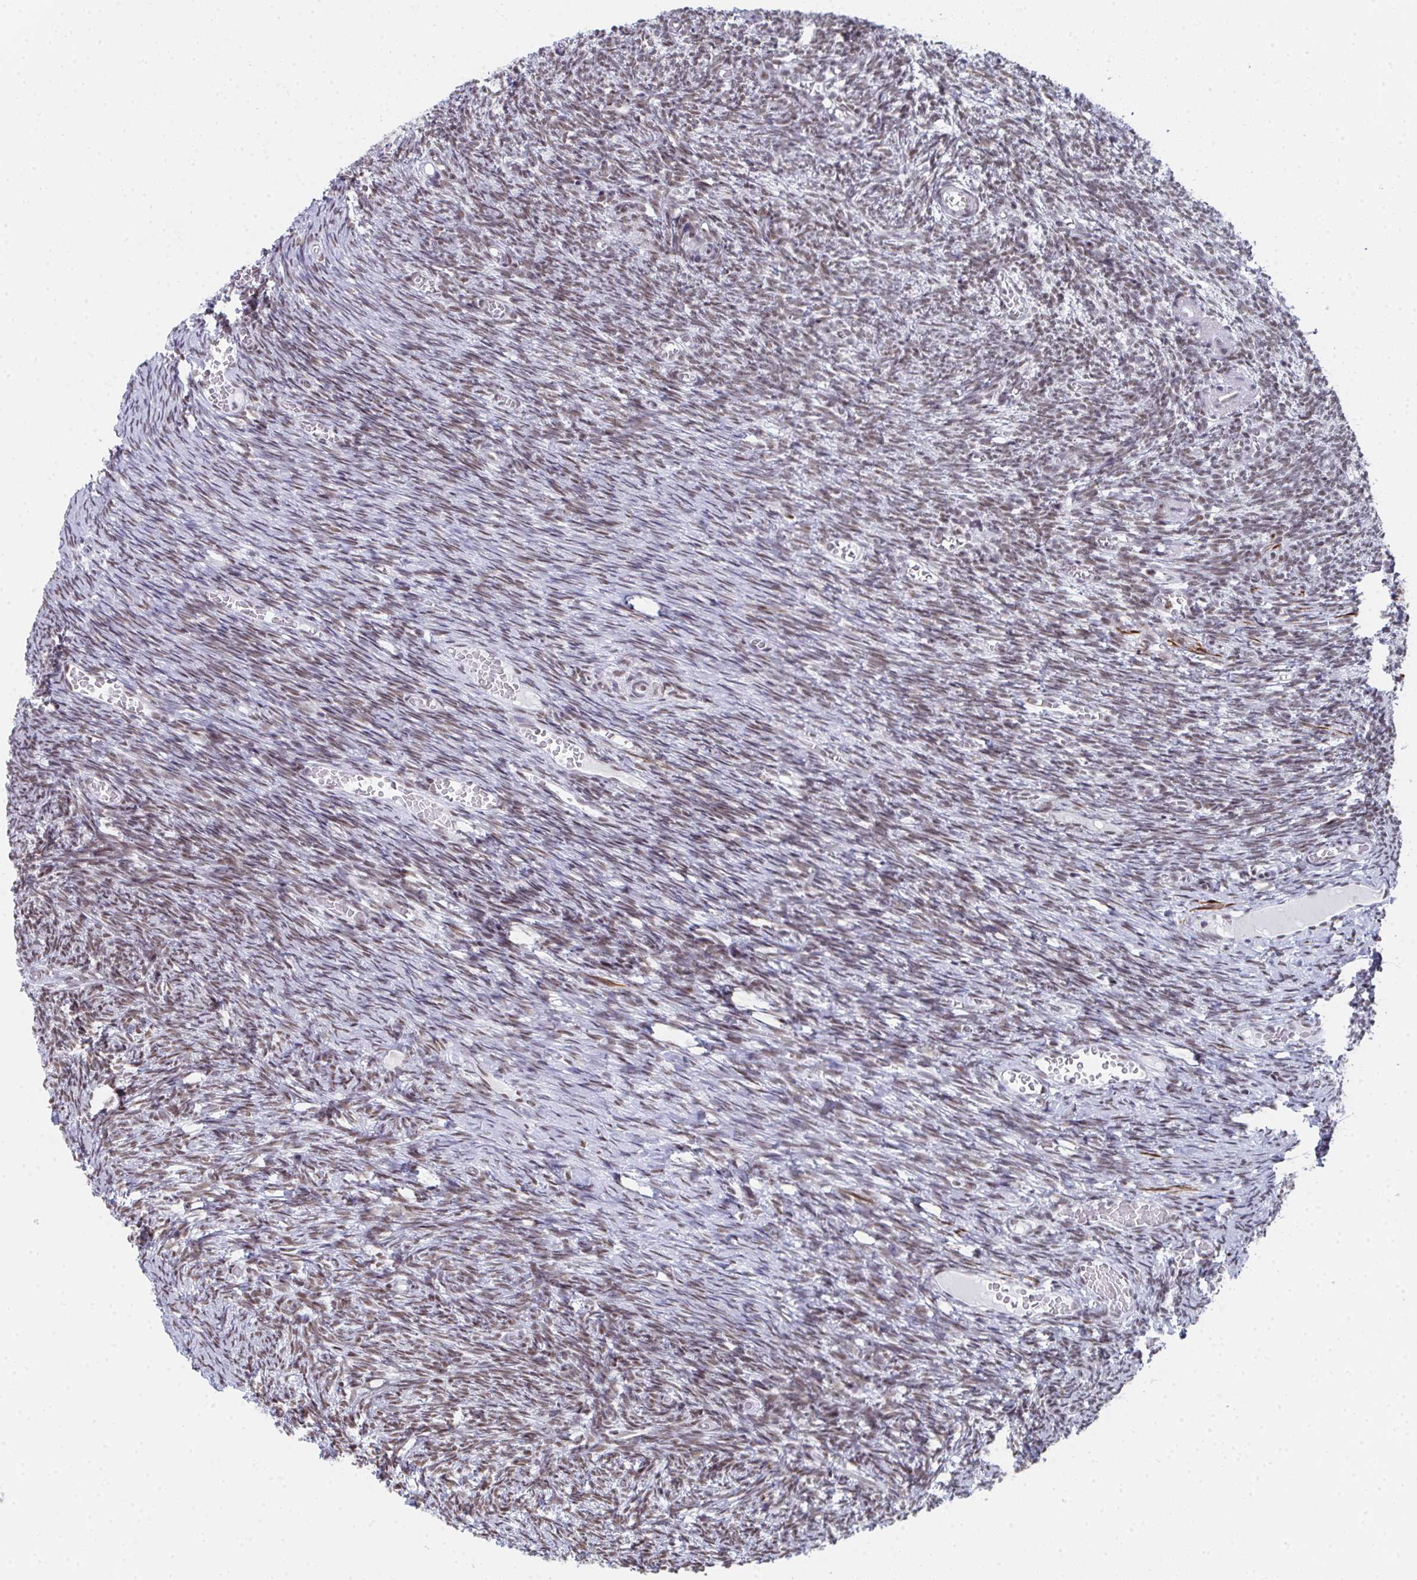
{"staining": {"intensity": "moderate", "quantity": ">75%", "location": "nuclear"}, "tissue": "ovary", "cell_type": "Follicle cells", "image_type": "normal", "snomed": [{"axis": "morphology", "description": "Normal tissue, NOS"}, {"axis": "topography", "description": "Ovary"}], "caption": "Immunohistochemical staining of unremarkable human ovary exhibits >75% levels of moderate nuclear protein staining in approximately >75% of follicle cells.", "gene": "SNRNP70", "patient": {"sex": "female", "age": 39}}